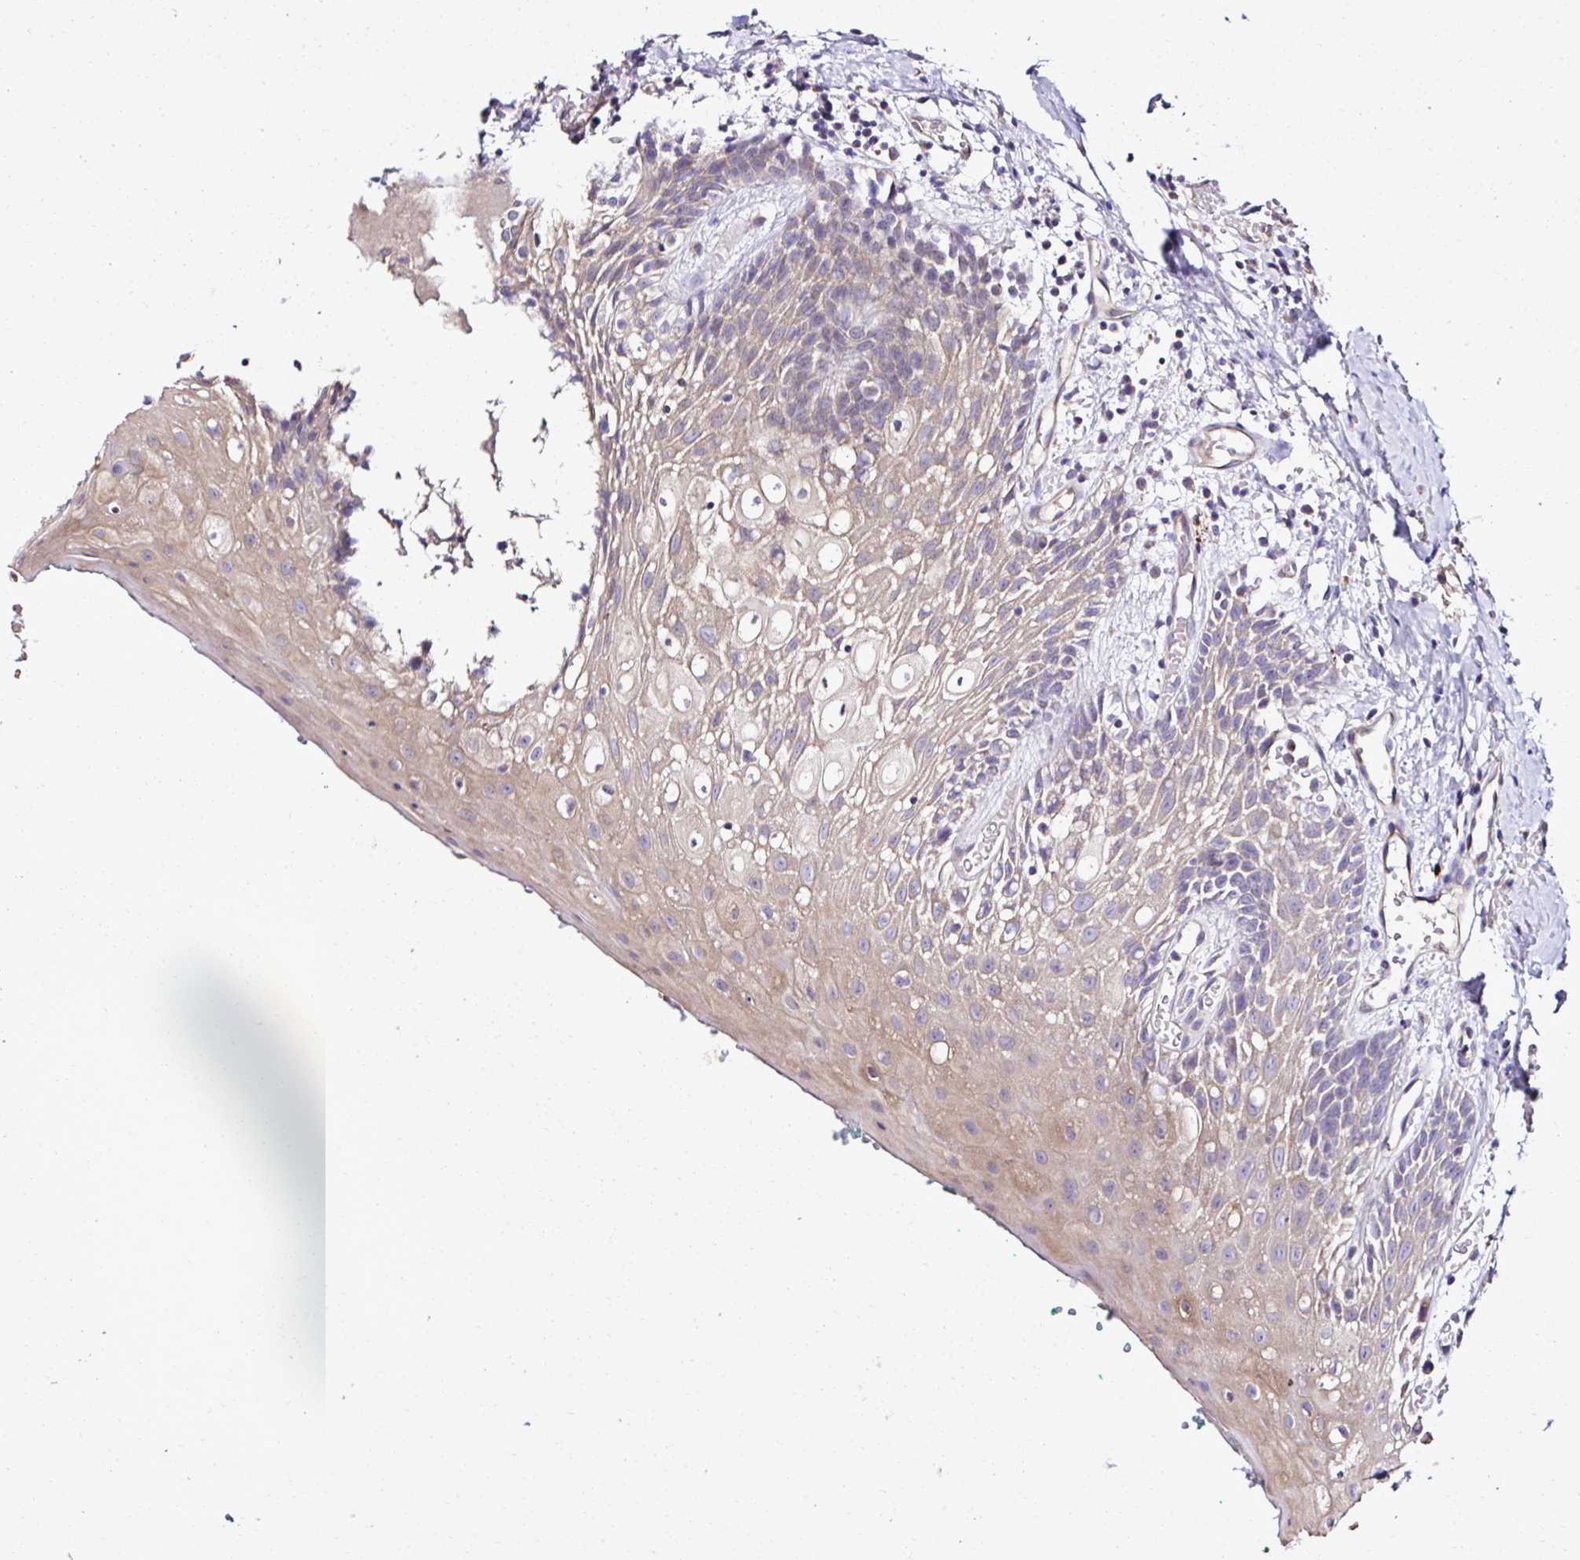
{"staining": {"intensity": "weak", "quantity": "25%-75%", "location": "cytoplasmic/membranous"}, "tissue": "oral mucosa", "cell_type": "Squamous epithelial cells", "image_type": "normal", "snomed": [{"axis": "morphology", "description": "Normal tissue, NOS"}, {"axis": "topography", "description": "Oral tissue"}, {"axis": "topography", "description": "Tounge, NOS"}], "caption": "Human oral mucosa stained for a protein (brown) exhibits weak cytoplasmic/membranous positive positivity in about 25%-75% of squamous epithelial cells.", "gene": "CCDC85C", "patient": {"sex": "female", "age": 62}}